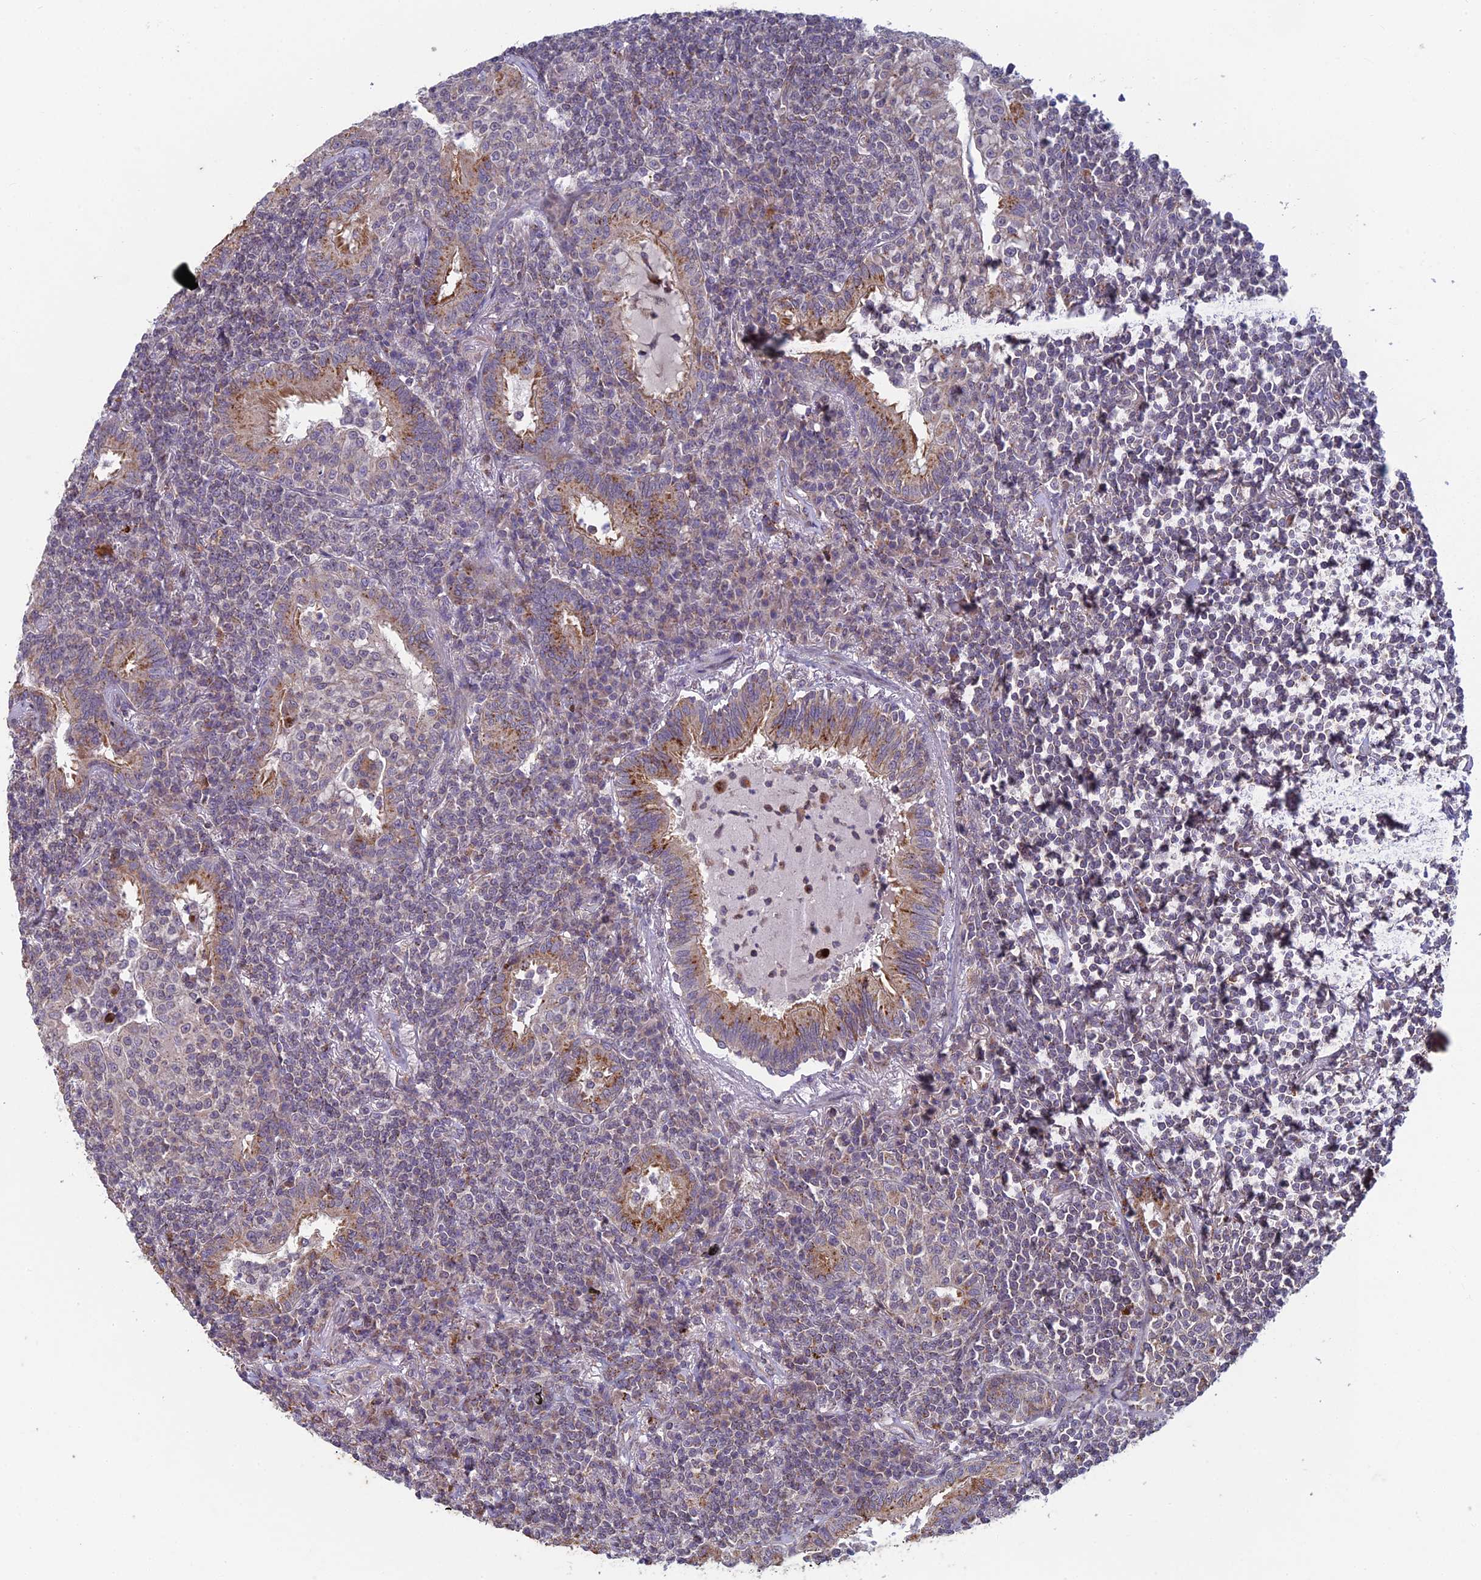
{"staining": {"intensity": "negative", "quantity": "none", "location": "none"}, "tissue": "lymphoma", "cell_type": "Tumor cells", "image_type": "cancer", "snomed": [{"axis": "morphology", "description": "Malignant lymphoma, non-Hodgkin's type, Low grade"}, {"axis": "topography", "description": "Lung"}], "caption": "This is an immunohistochemistry (IHC) photomicrograph of low-grade malignant lymphoma, non-Hodgkin's type. There is no staining in tumor cells.", "gene": "FOXS1", "patient": {"sex": "female", "age": 71}}